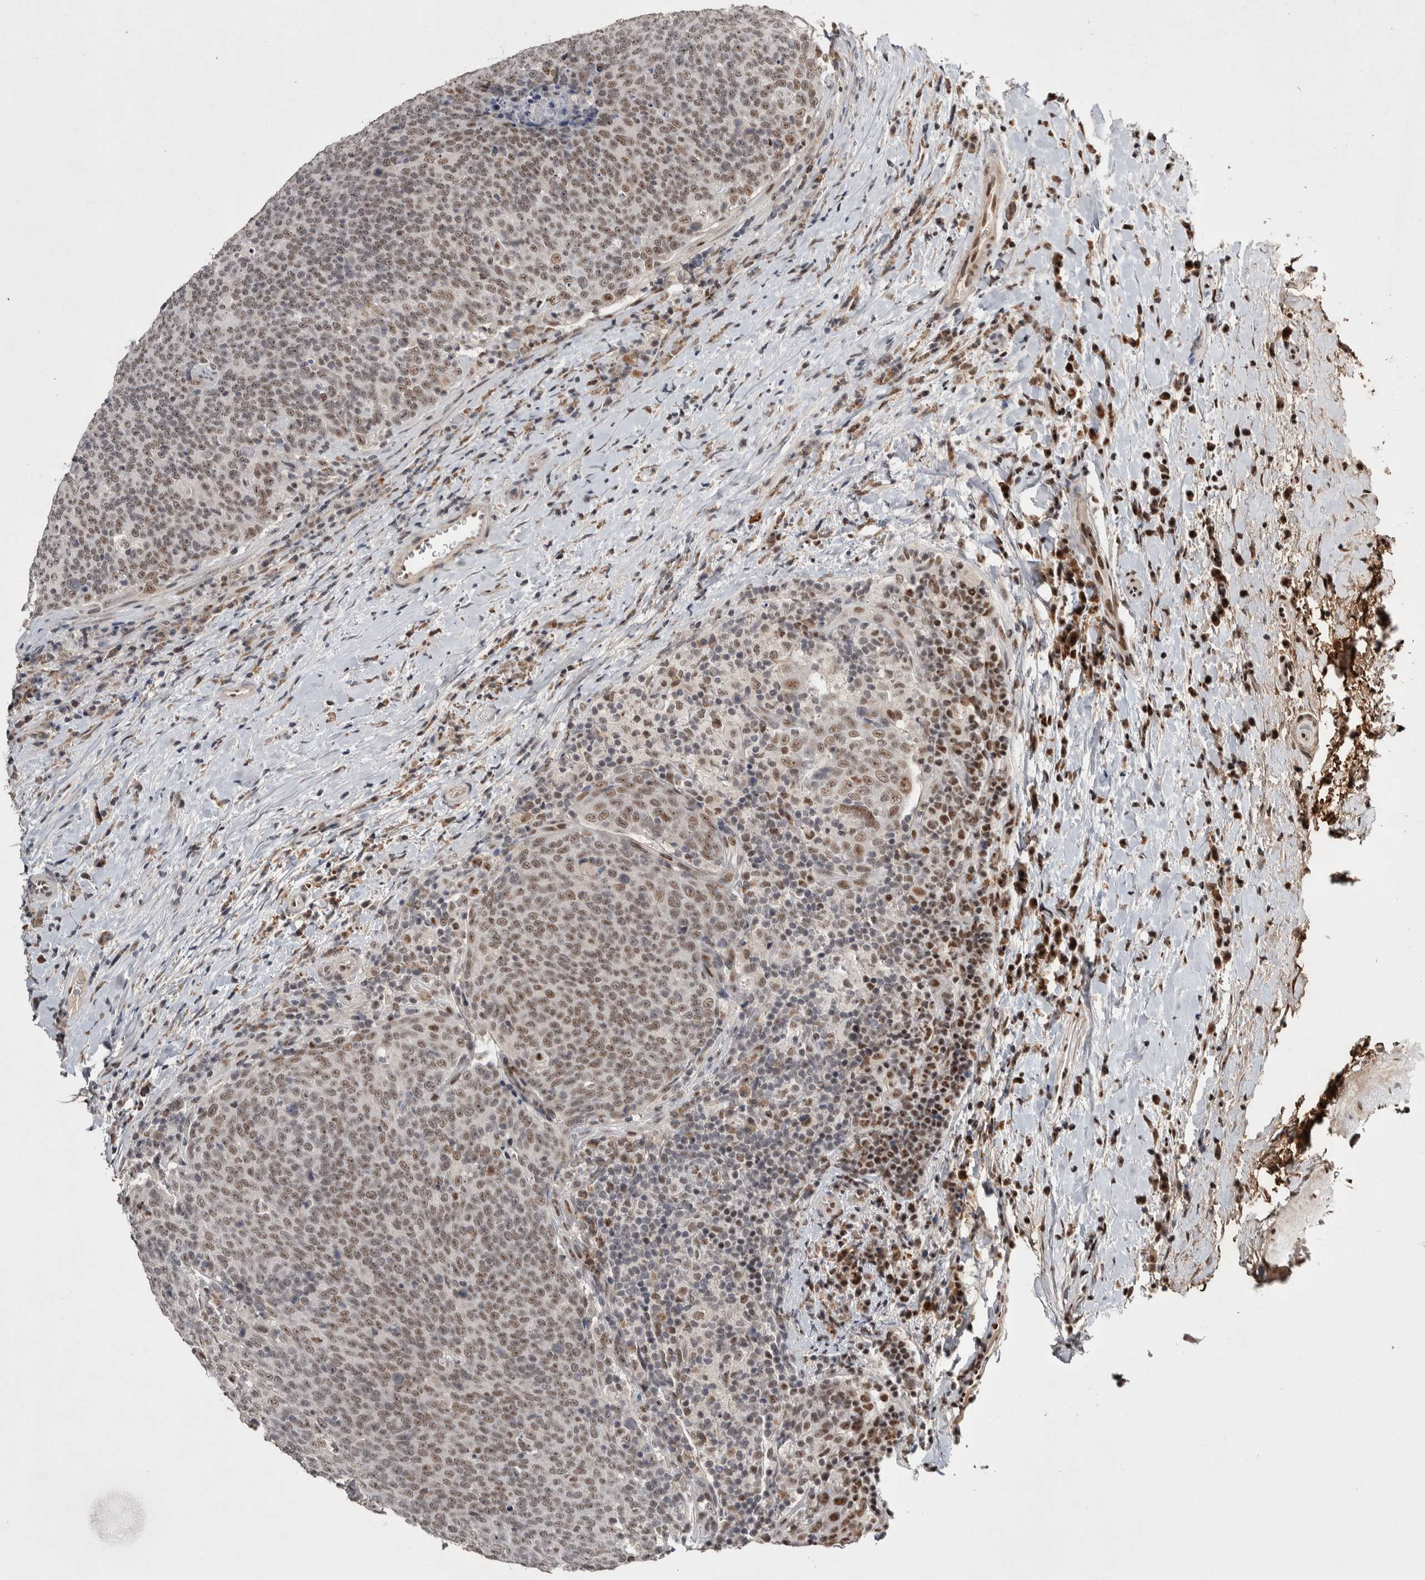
{"staining": {"intensity": "weak", "quantity": ">75%", "location": "nuclear"}, "tissue": "head and neck cancer", "cell_type": "Tumor cells", "image_type": "cancer", "snomed": [{"axis": "morphology", "description": "Squamous cell carcinoma, NOS"}, {"axis": "morphology", "description": "Squamous cell carcinoma, metastatic, NOS"}, {"axis": "topography", "description": "Lymph node"}, {"axis": "topography", "description": "Head-Neck"}], "caption": "Immunohistochemistry (IHC) histopathology image of neoplastic tissue: human head and neck cancer (squamous cell carcinoma) stained using immunohistochemistry (IHC) demonstrates low levels of weak protein expression localized specifically in the nuclear of tumor cells, appearing as a nuclear brown color.", "gene": "ASPN", "patient": {"sex": "male", "age": 62}}